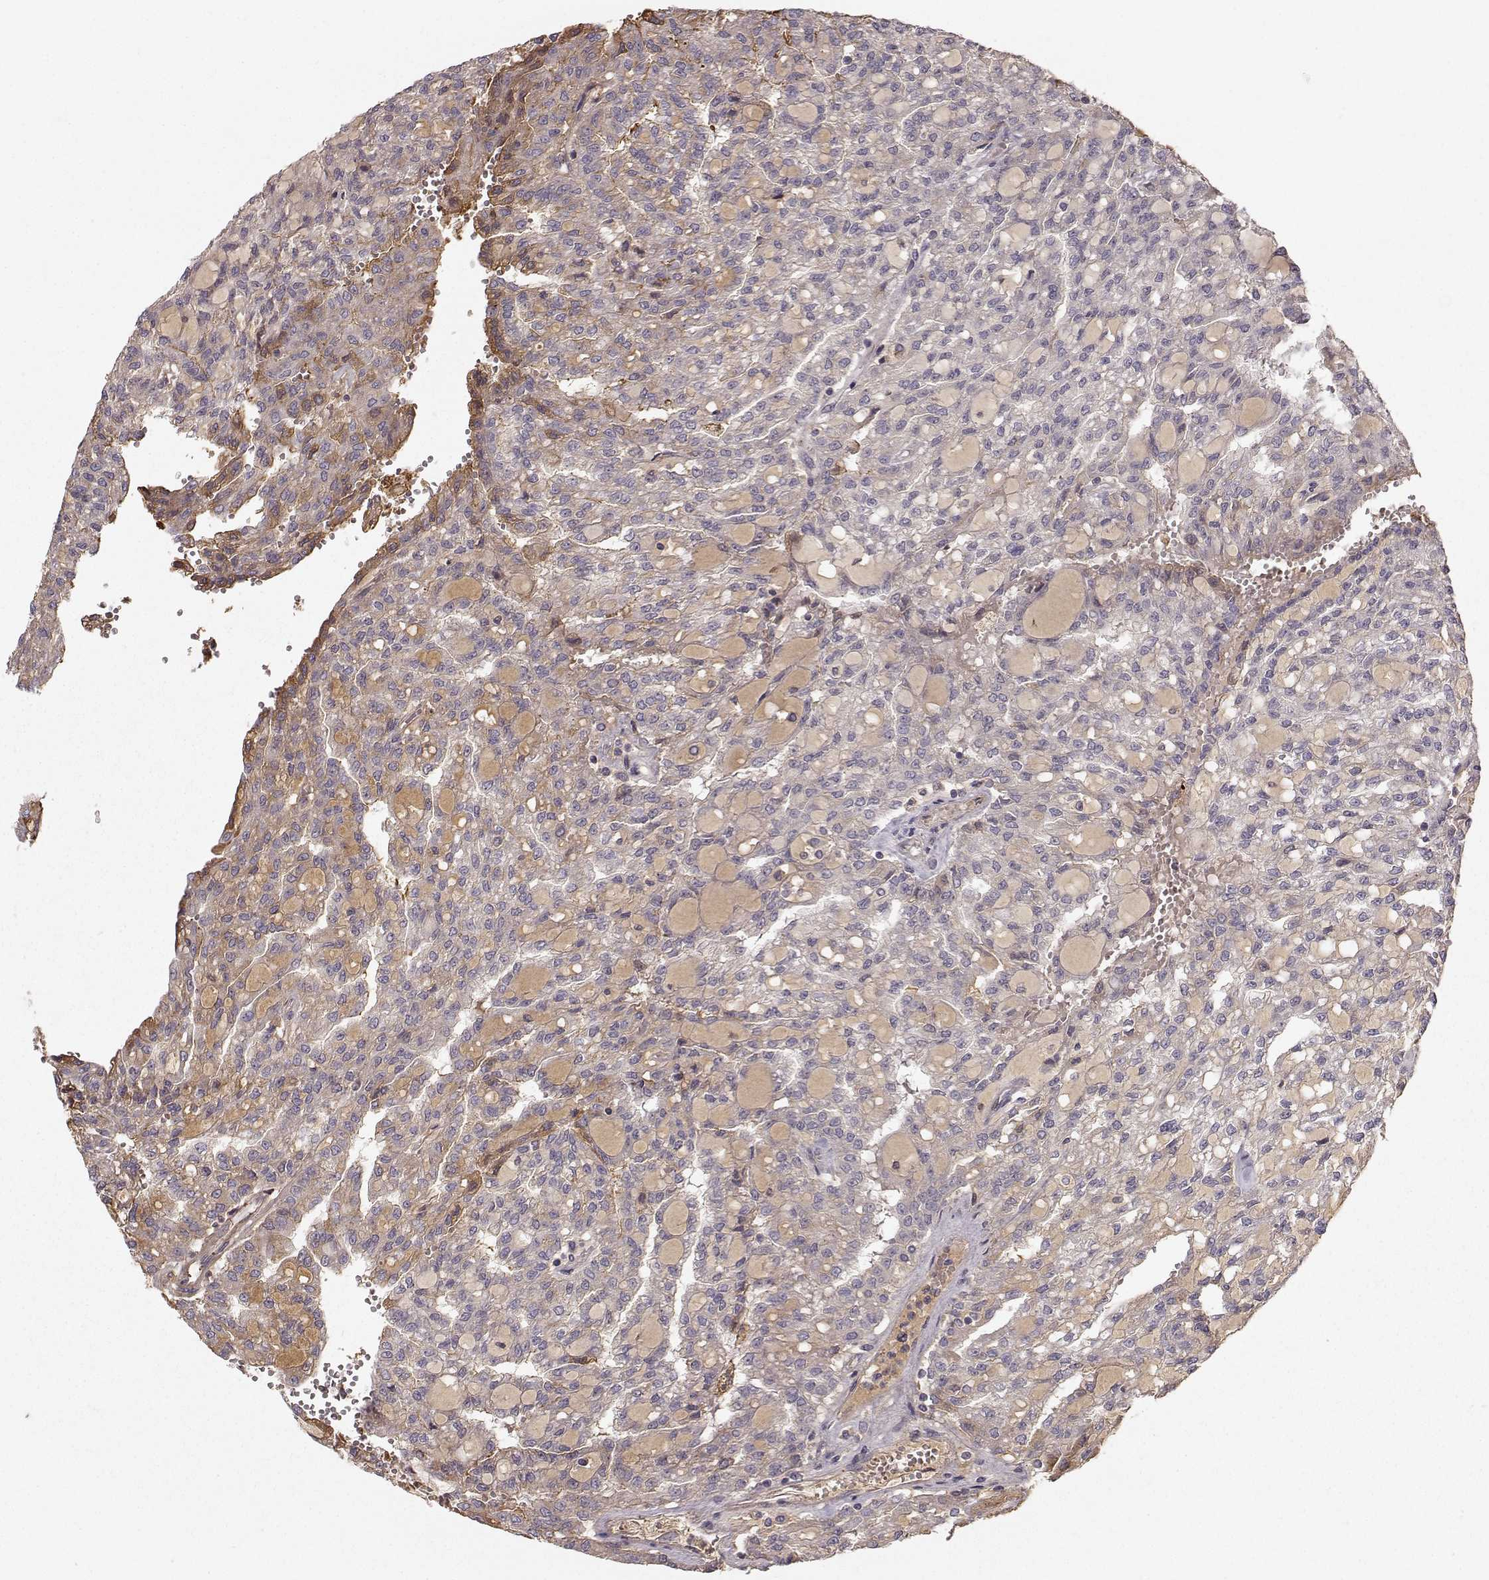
{"staining": {"intensity": "moderate", "quantity": "<25%", "location": "cytoplasmic/membranous"}, "tissue": "renal cancer", "cell_type": "Tumor cells", "image_type": "cancer", "snomed": [{"axis": "morphology", "description": "Adenocarcinoma, NOS"}, {"axis": "topography", "description": "Kidney"}], "caption": "The photomicrograph shows staining of renal cancer (adenocarcinoma), revealing moderate cytoplasmic/membranous protein staining (brown color) within tumor cells.", "gene": "WNT6", "patient": {"sex": "male", "age": 63}}